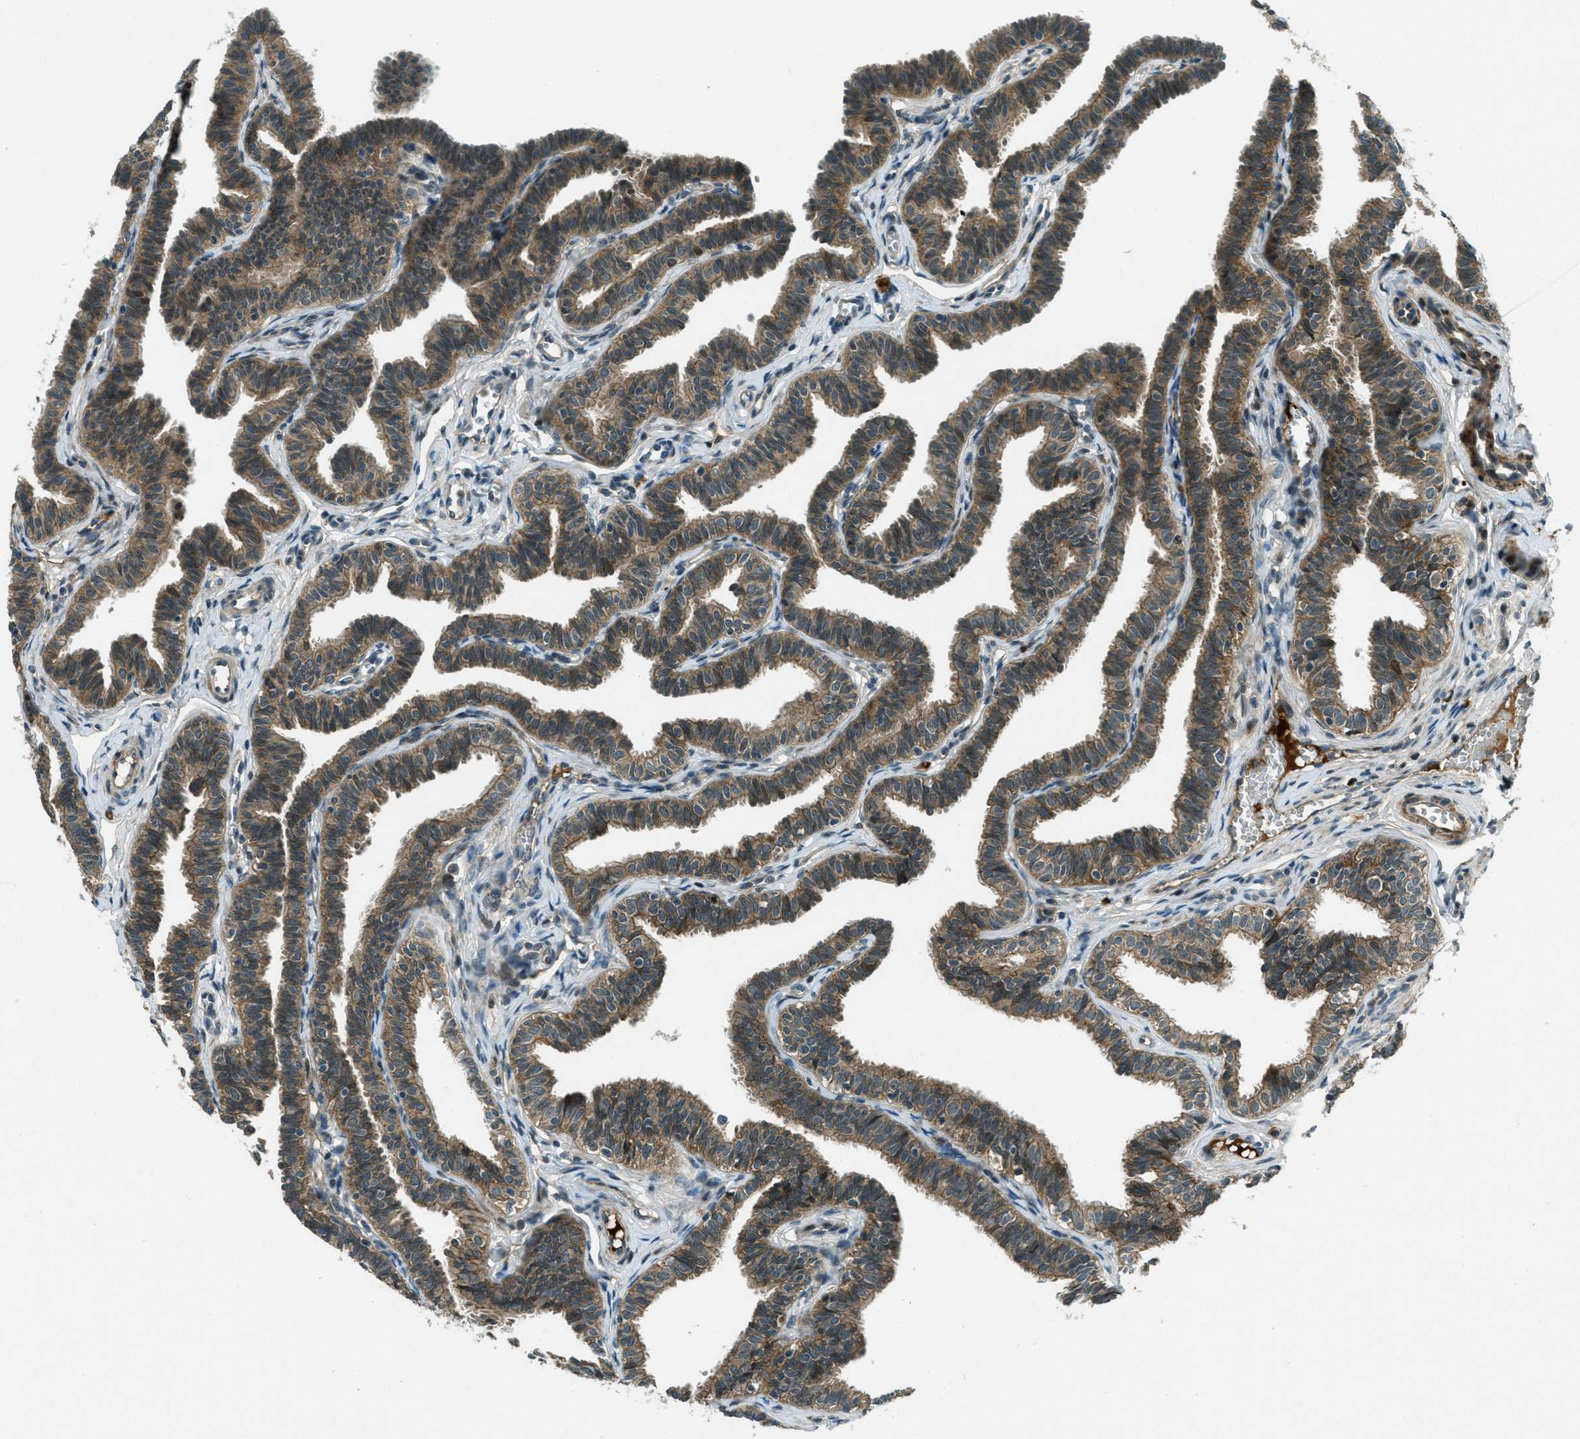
{"staining": {"intensity": "moderate", "quantity": ">75%", "location": "cytoplasmic/membranous"}, "tissue": "fallopian tube", "cell_type": "Glandular cells", "image_type": "normal", "snomed": [{"axis": "morphology", "description": "Normal tissue, NOS"}, {"axis": "topography", "description": "Fallopian tube"}, {"axis": "topography", "description": "Ovary"}], "caption": "High-magnification brightfield microscopy of normal fallopian tube stained with DAB (brown) and counterstained with hematoxylin (blue). glandular cells exhibit moderate cytoplasmic/membranous positivity is identified in approximately>75% of cells.", "gene": "STK11", "patient": {"sex": "female", "age": 23}}